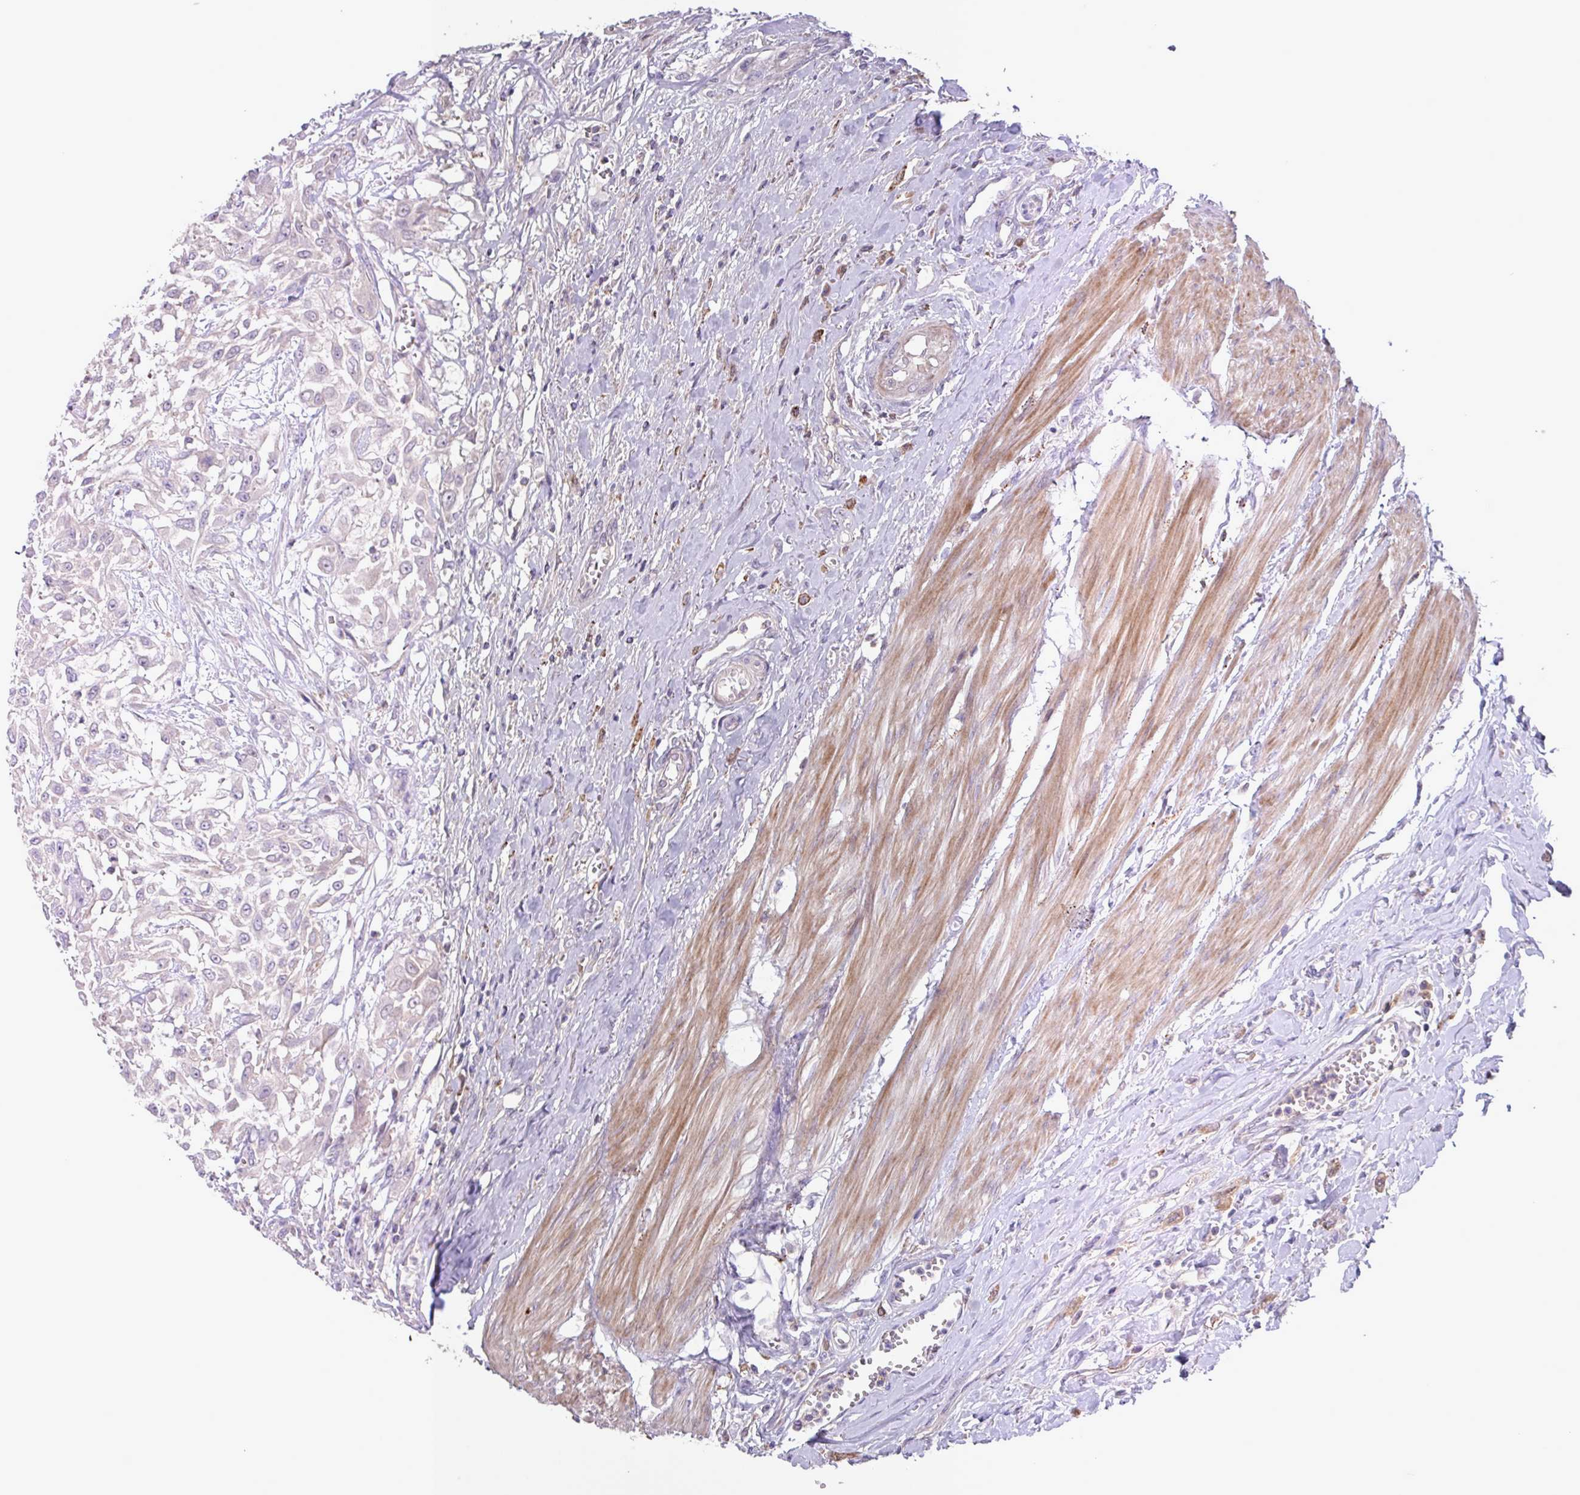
{"staining": {"intensity": "negative", "quantity": "none", "location": "none"}, "tissue": "urothelial cancer", "cell_type": "Tumor cells", "image_type": "cancer", "snomed": [{"axis": "morphology", "description": "Urothelial carcinoma, High grade"}, {"axis": "topography", "description": "Urinary bladder"}], "caption": "A high-resolution micrograph shows IHC staining of high-grade urothelial carcinoma, which displays no significant expression in tumor cells. Brightfield microscopy of immunohistochemistry (IHC) stained with DAB (3,3'-diaminobenzidine) (brown) and hematoxylin (blue), captured at high magnification.", "gene": "IQCJ", "patient": {"sex": "male", "age": 57}}